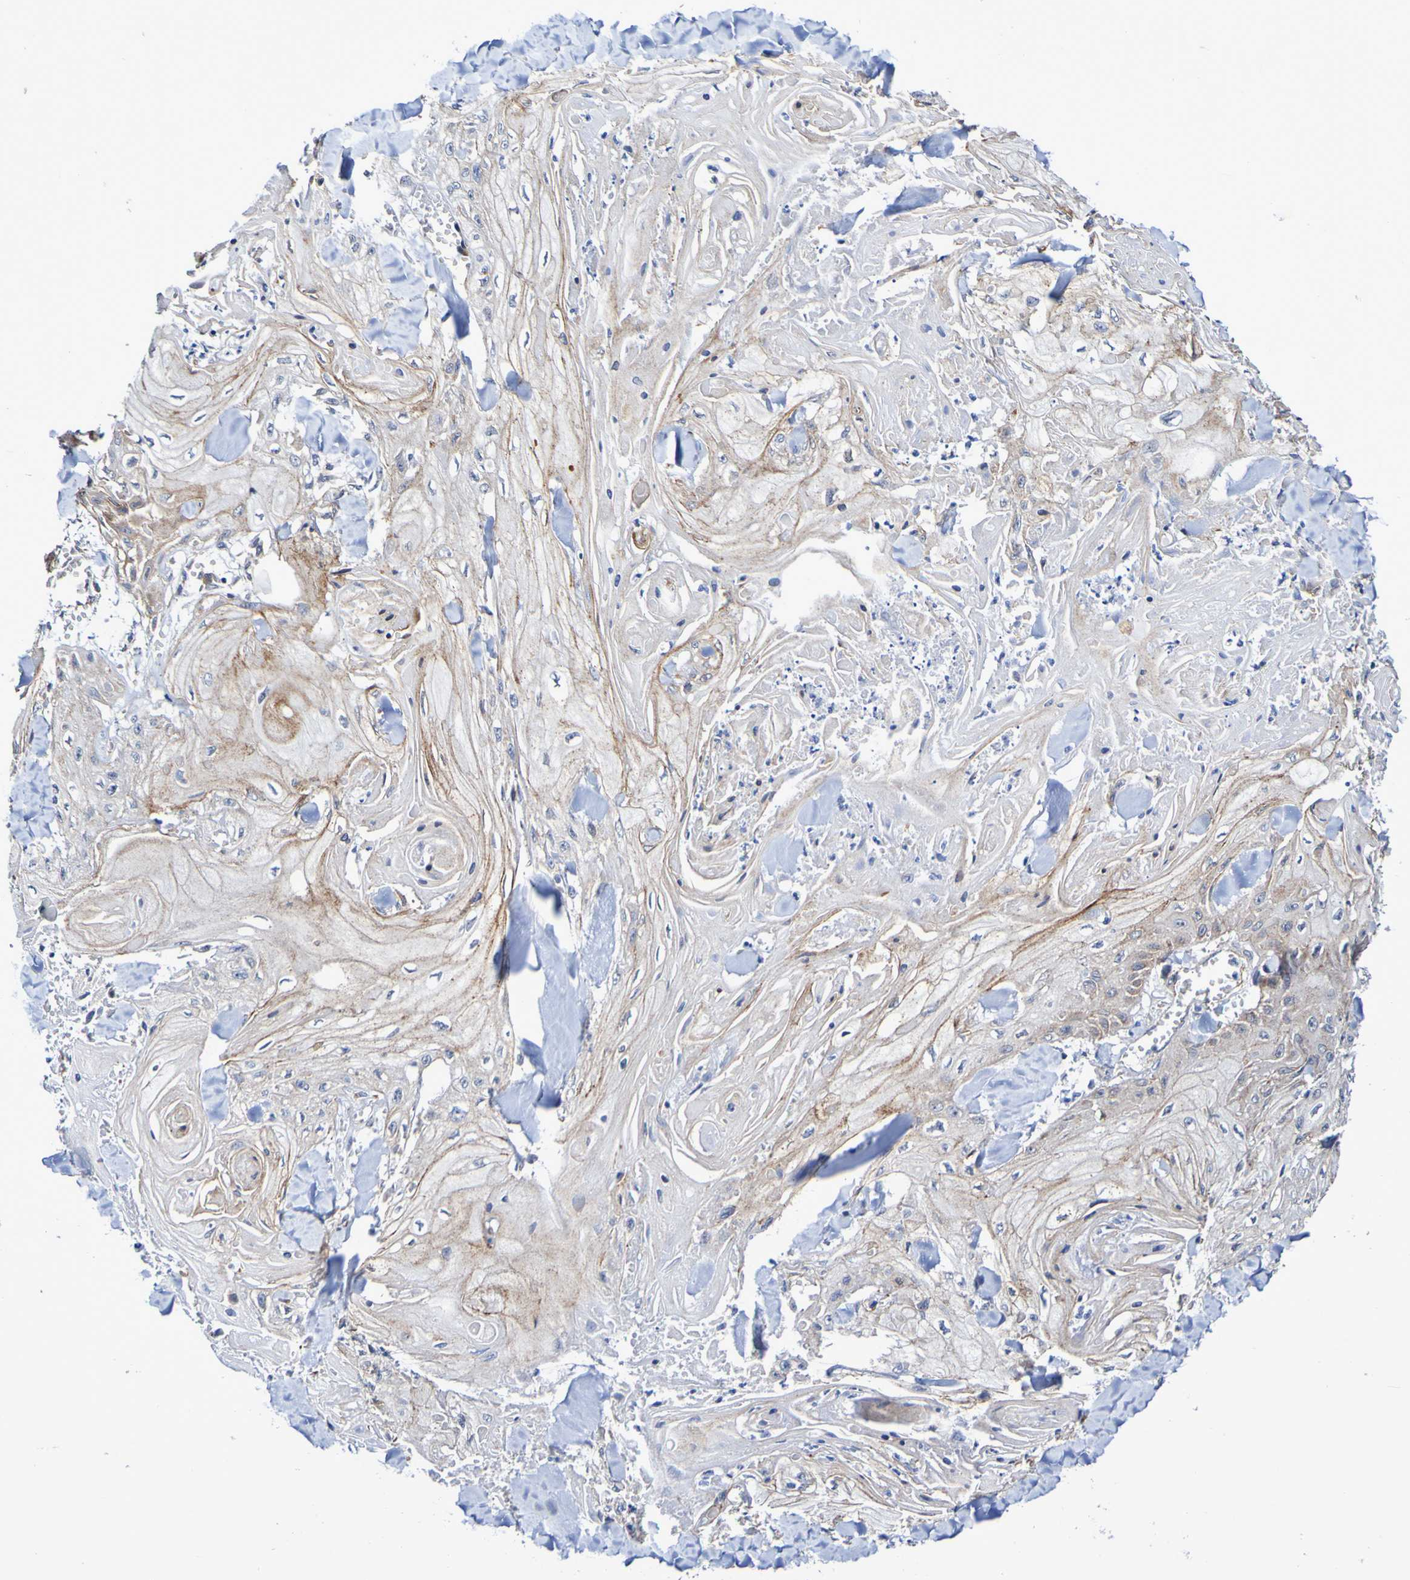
{"staining": {"intensity": "weak", "quantity": ">75%", "location": "cytoplasmic/membranous"}, "tissue": "skin cancer", "cell_type": "Tumor cells", "image_type": "cancer", "snomed": [{"axis": "morphology", "description": "Squamous cell carcinoma, NOS"}, {"axis": "topography", "description": "Skin"}], "caption": "Immunohistochemistry (IHC) (DAB) staining of squamous cell carcinoma (skin) demonstrates weak cytoplasmic/membranous protein expression in approximately >75% of tumor cells.", "gene": "GJB1", "patient": {"sex": "male", "age": 74}}